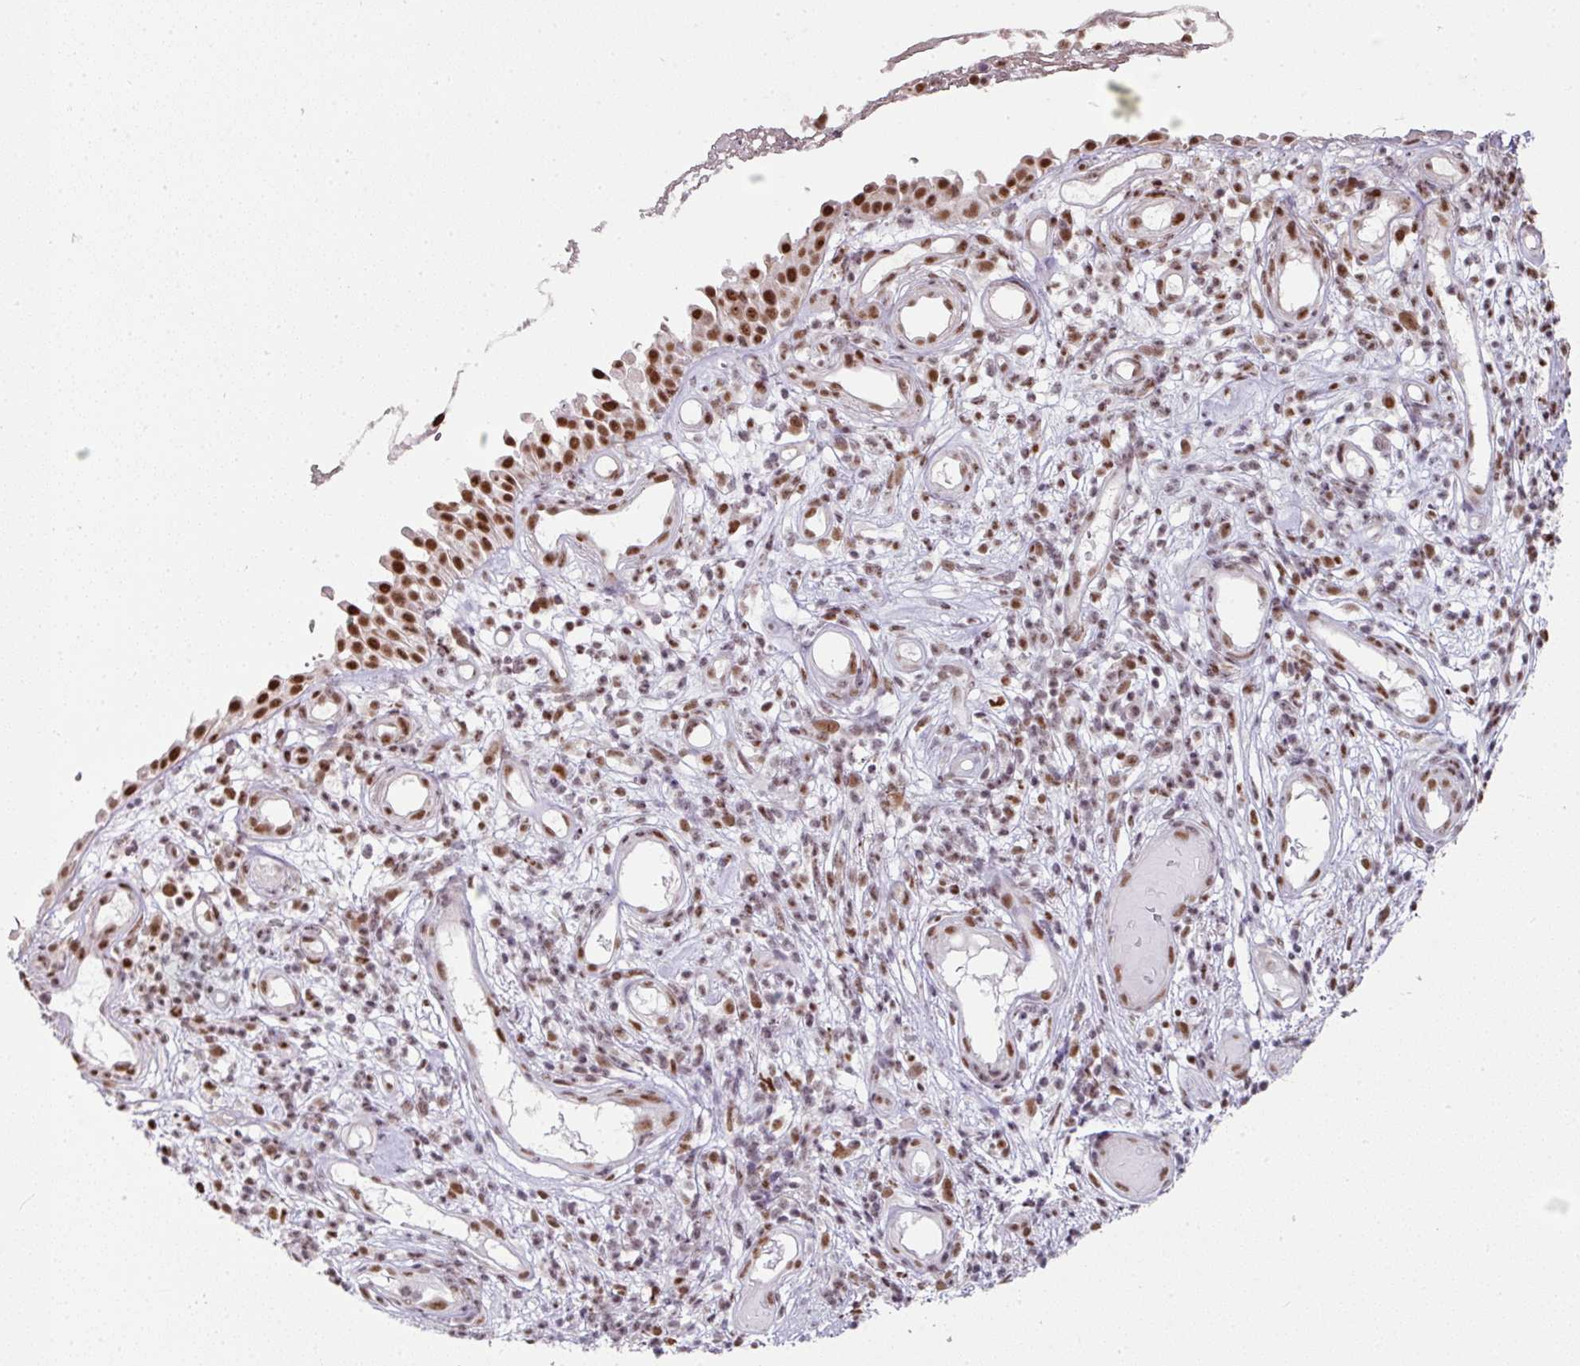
{"staining": {"intensity": "strong", "quantity": ">75%", "location": "nuclear"}, "tissue": "nasopharynx", "cell_type": "Respiratory epithelial cells", "image_type": "normal", "snomed": [{"axis": "morphology", "description": "Normal tissue, NOS"}, {"axis": "morphology", "description": "Inflammation, NOS"}, {"axis": "topography", "description": "Nasopharynx"}], "caption": "High-magnification brightfield microscopy of unremarkable nasopharynx stained with DAB (3,3'-diaminobenzidine) (brown) and counterstained with hematoxylin (blue). respiratory epithelial cells exhibit strong nuclear expression is seen in about>75% of cells.", "gene": "NFYA", "patient": {"sex": "male", "age": 54}}